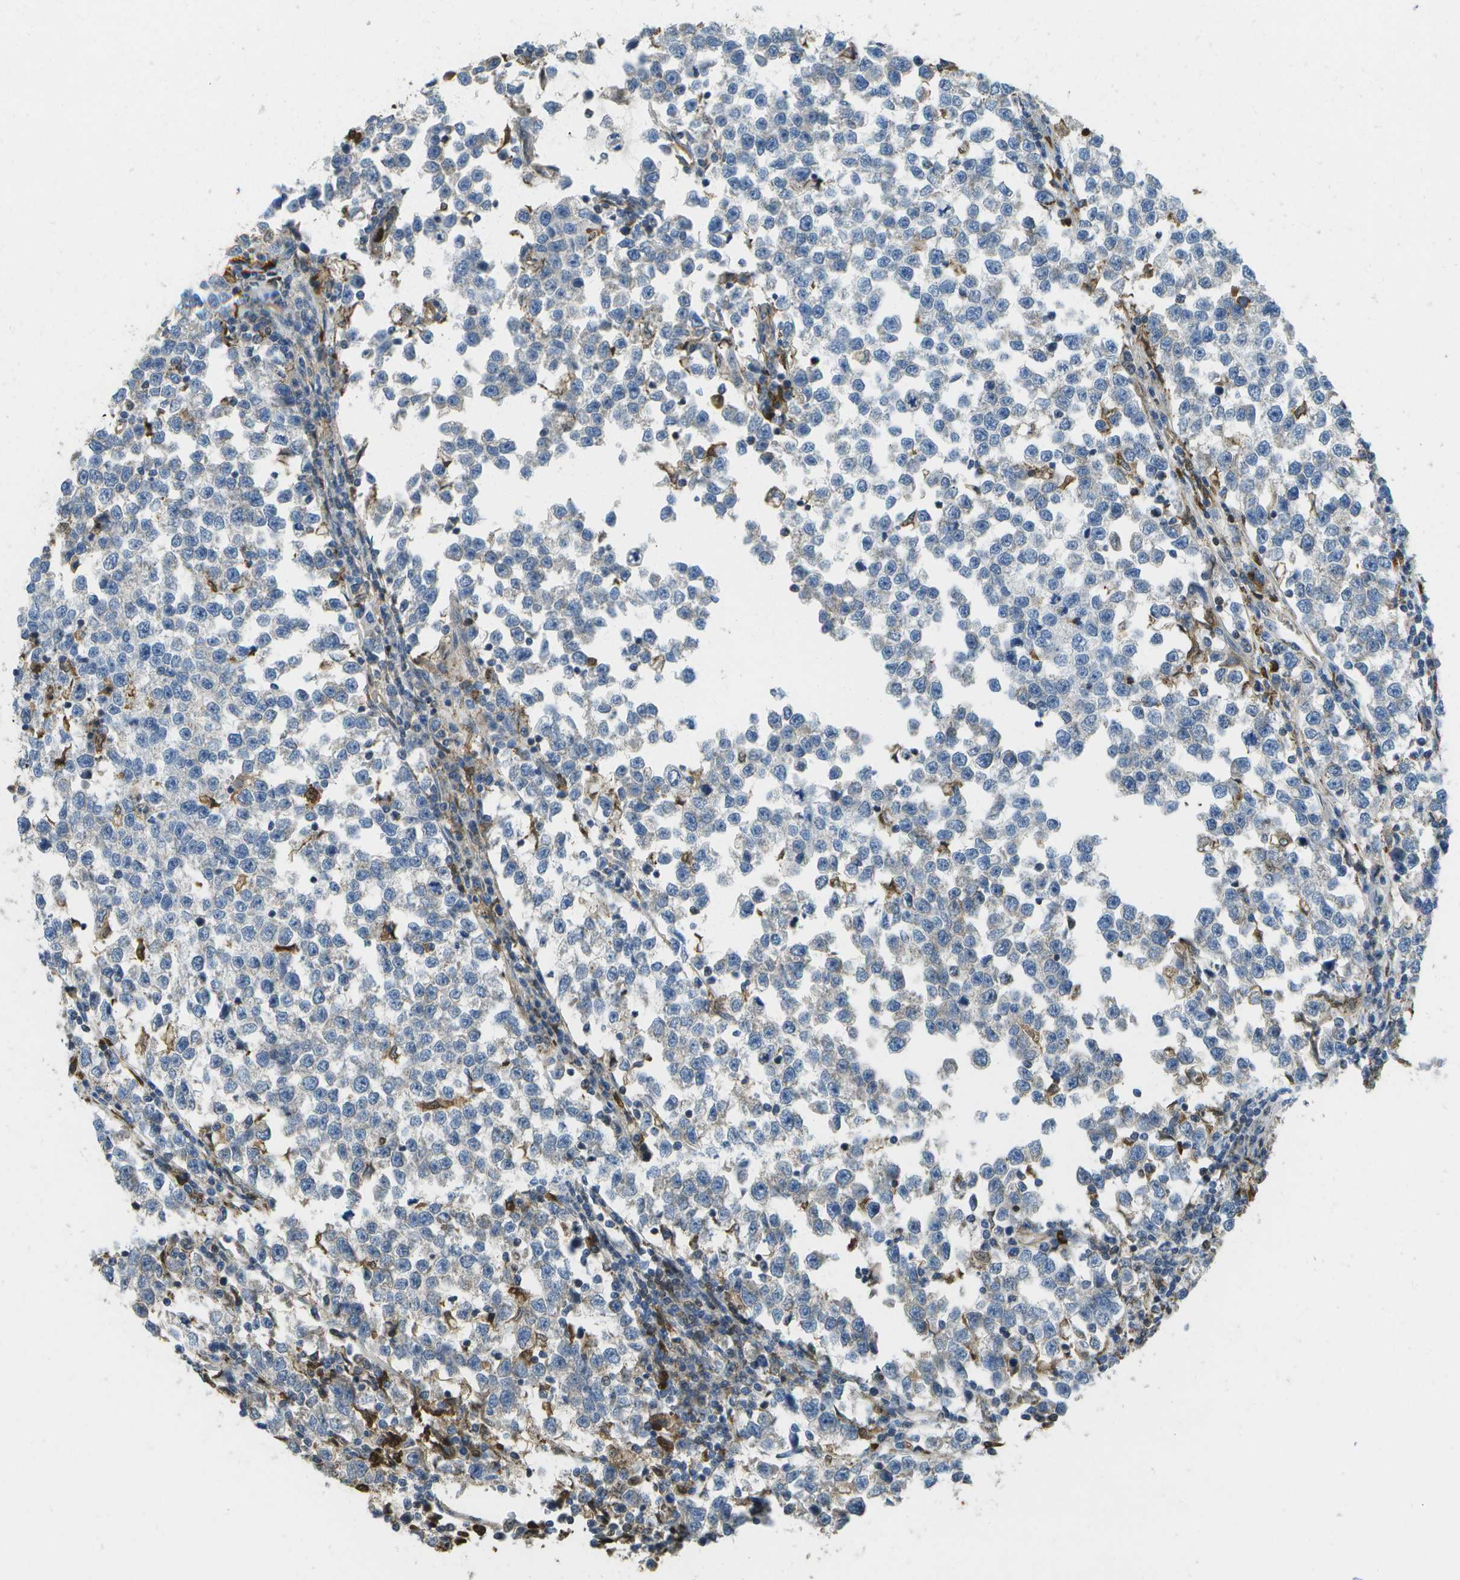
{"staining": {"intensity": "negative", "quantity": "none", "location": "none"}, "tissue": "testis cancer", "cell_type": "Tumor cells", "image_type": "cancer", "snomed": [{"axis": "morphology", "description": "Normal tissue, NOS"}, {"axis": "morphology", "description": "Seminoma, NOS"}, {"axis": "topography", "description": "Testis"}], "caption": "This is an immunohistochemistry micrograph of human seminoma (testis). There is no staining in tumor cells.", "gene": "CACHD1", "patient": {"sex": "male", "age": 43}}